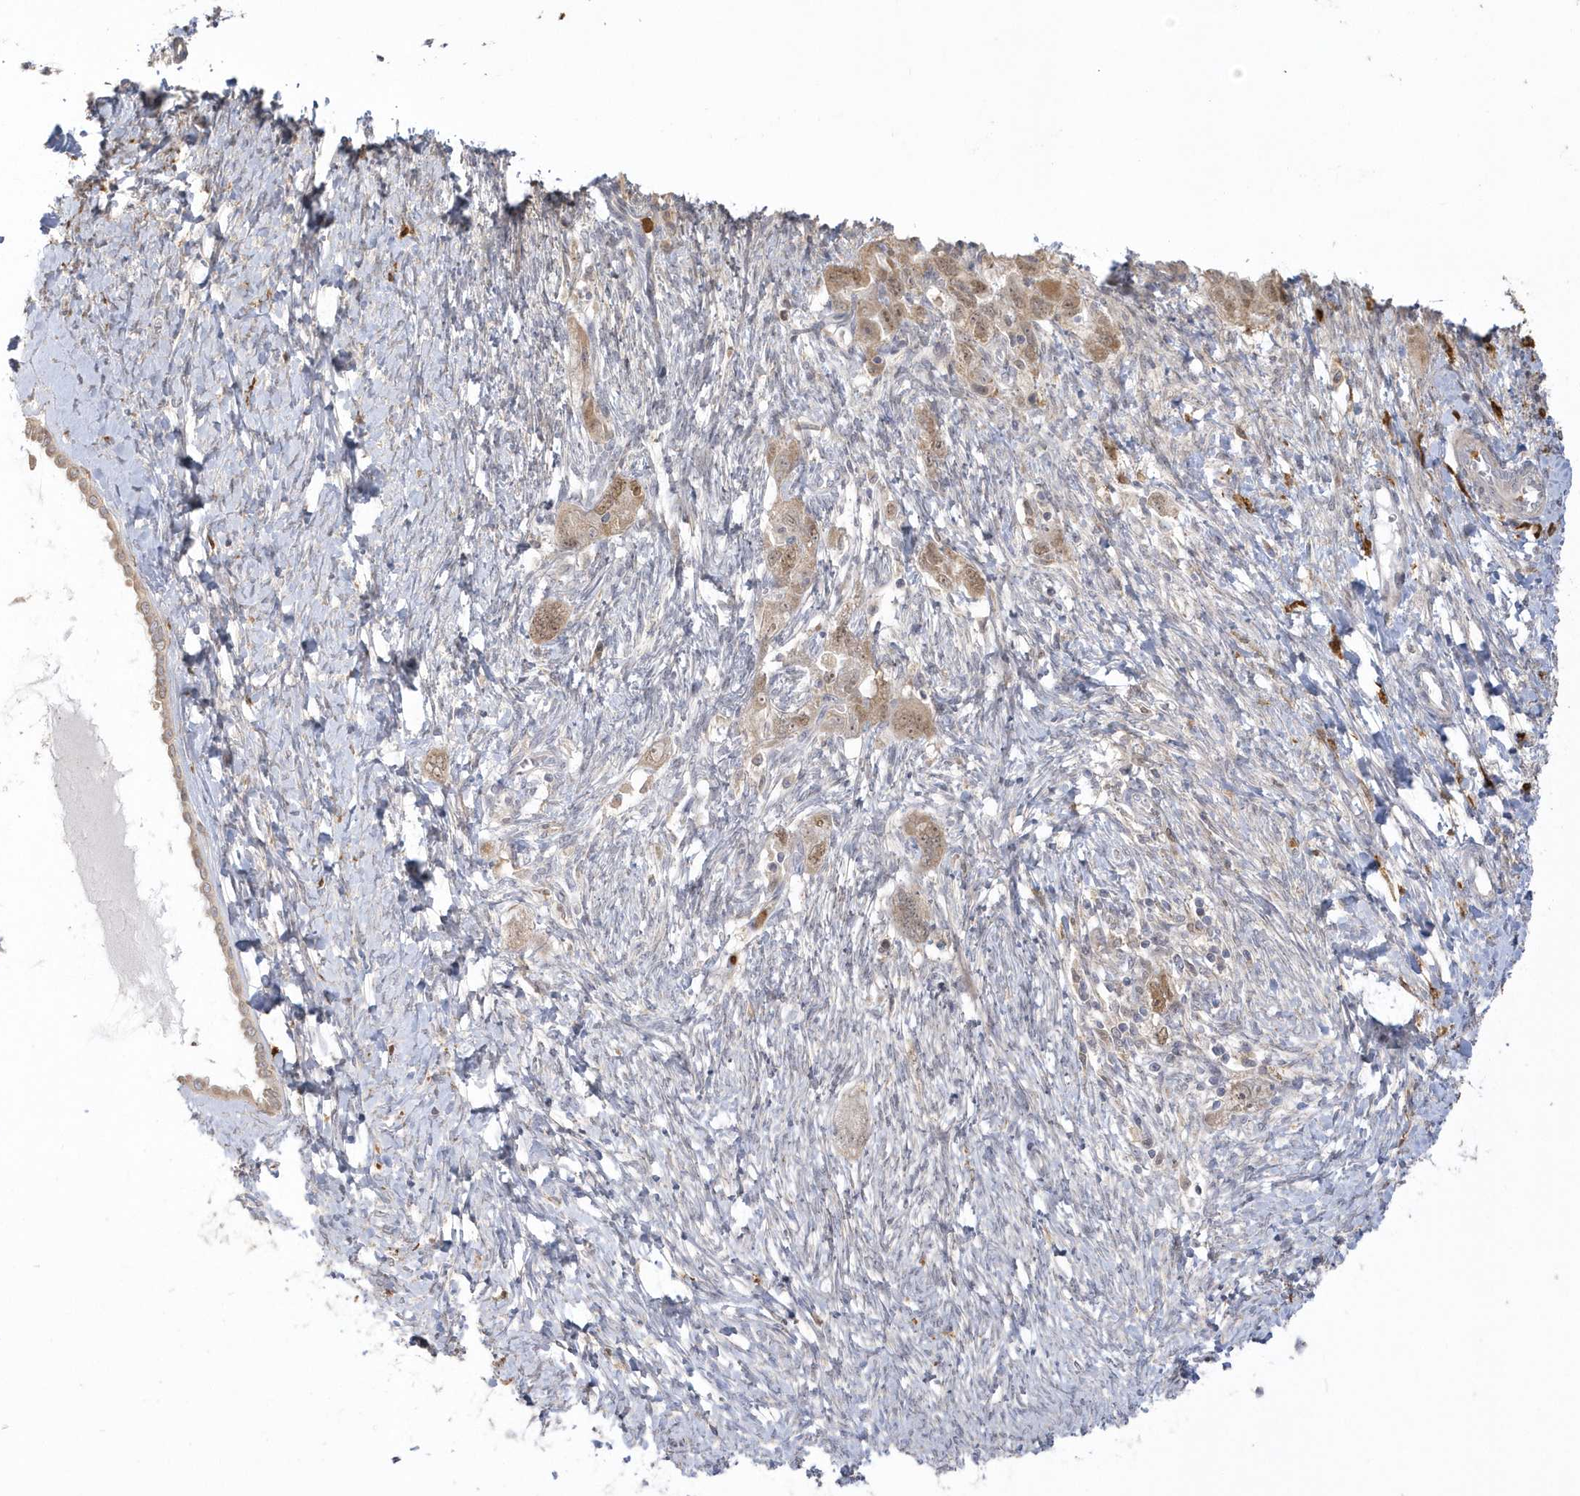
{"staining": {"intensity": "moderate", "quantity": "<25%", "location": "cytoplasmic/membranous,nuclear"}, "tissue": "ovarian cancer", "cell_type": "Tumor cells", "image_type": "cancer", "snomed": [{"axis": "morphology", "description": "Carcinoma, NOS"}, {"axis": "morphology", "description": "Cystadenocarcinoma, serous, NOS"}, {"axis": "topography", "description": "Ovary"}], "caption": "Ovarian carcinoma was stained to show a protein in brown. There is low levels of moderate cytoplasmic/membranous and nuclear positivity in about <25% of tumor cells.", "gene": "NAF1", "patient": {"sex": "female", "age": 69}}